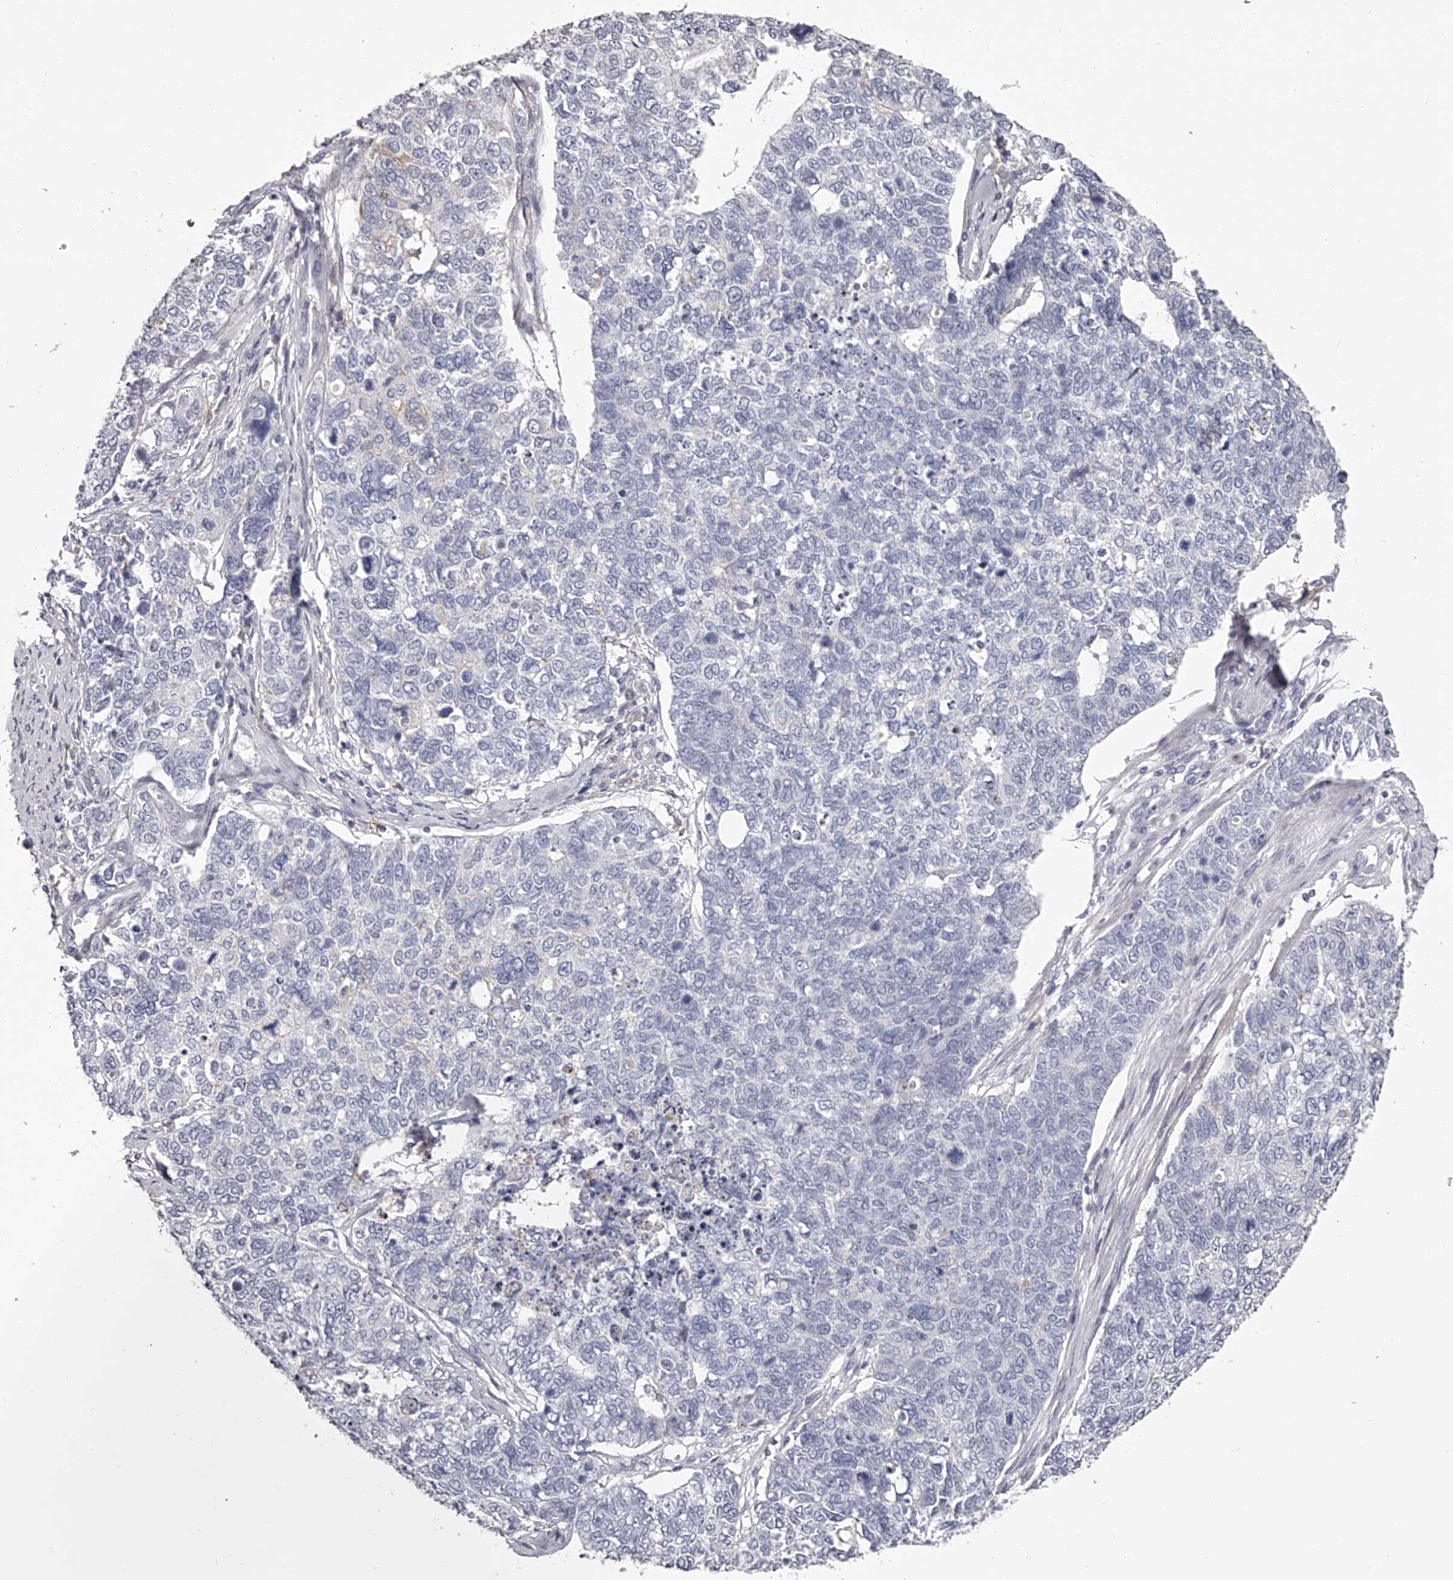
{"staining": {"intensity": "negative", "quantity": "none", "location": "none"}, "tissue": "cervical cancer", "cell_type": "Tumor cells", "image_type": "cancer", "snomed": [{"axis": "morphology", "description": "Squamous cell carcinoma, NOS"}, {"axis": "topography", "description": "Cervix"}], "caption": "Immunohistochemistry (IHC) image of cervical cancer (squamous cell carcinoma) stained for a protein (brown), which shows no staining in tumor cells. The staining was performed using DAB to visualize the protein expression in brown, while the nuclei were stained in blue with hematoxylin (Magnification: 20x).", "gene": "PACSIN1", "patient": {"sex": "female", "age": 63}}